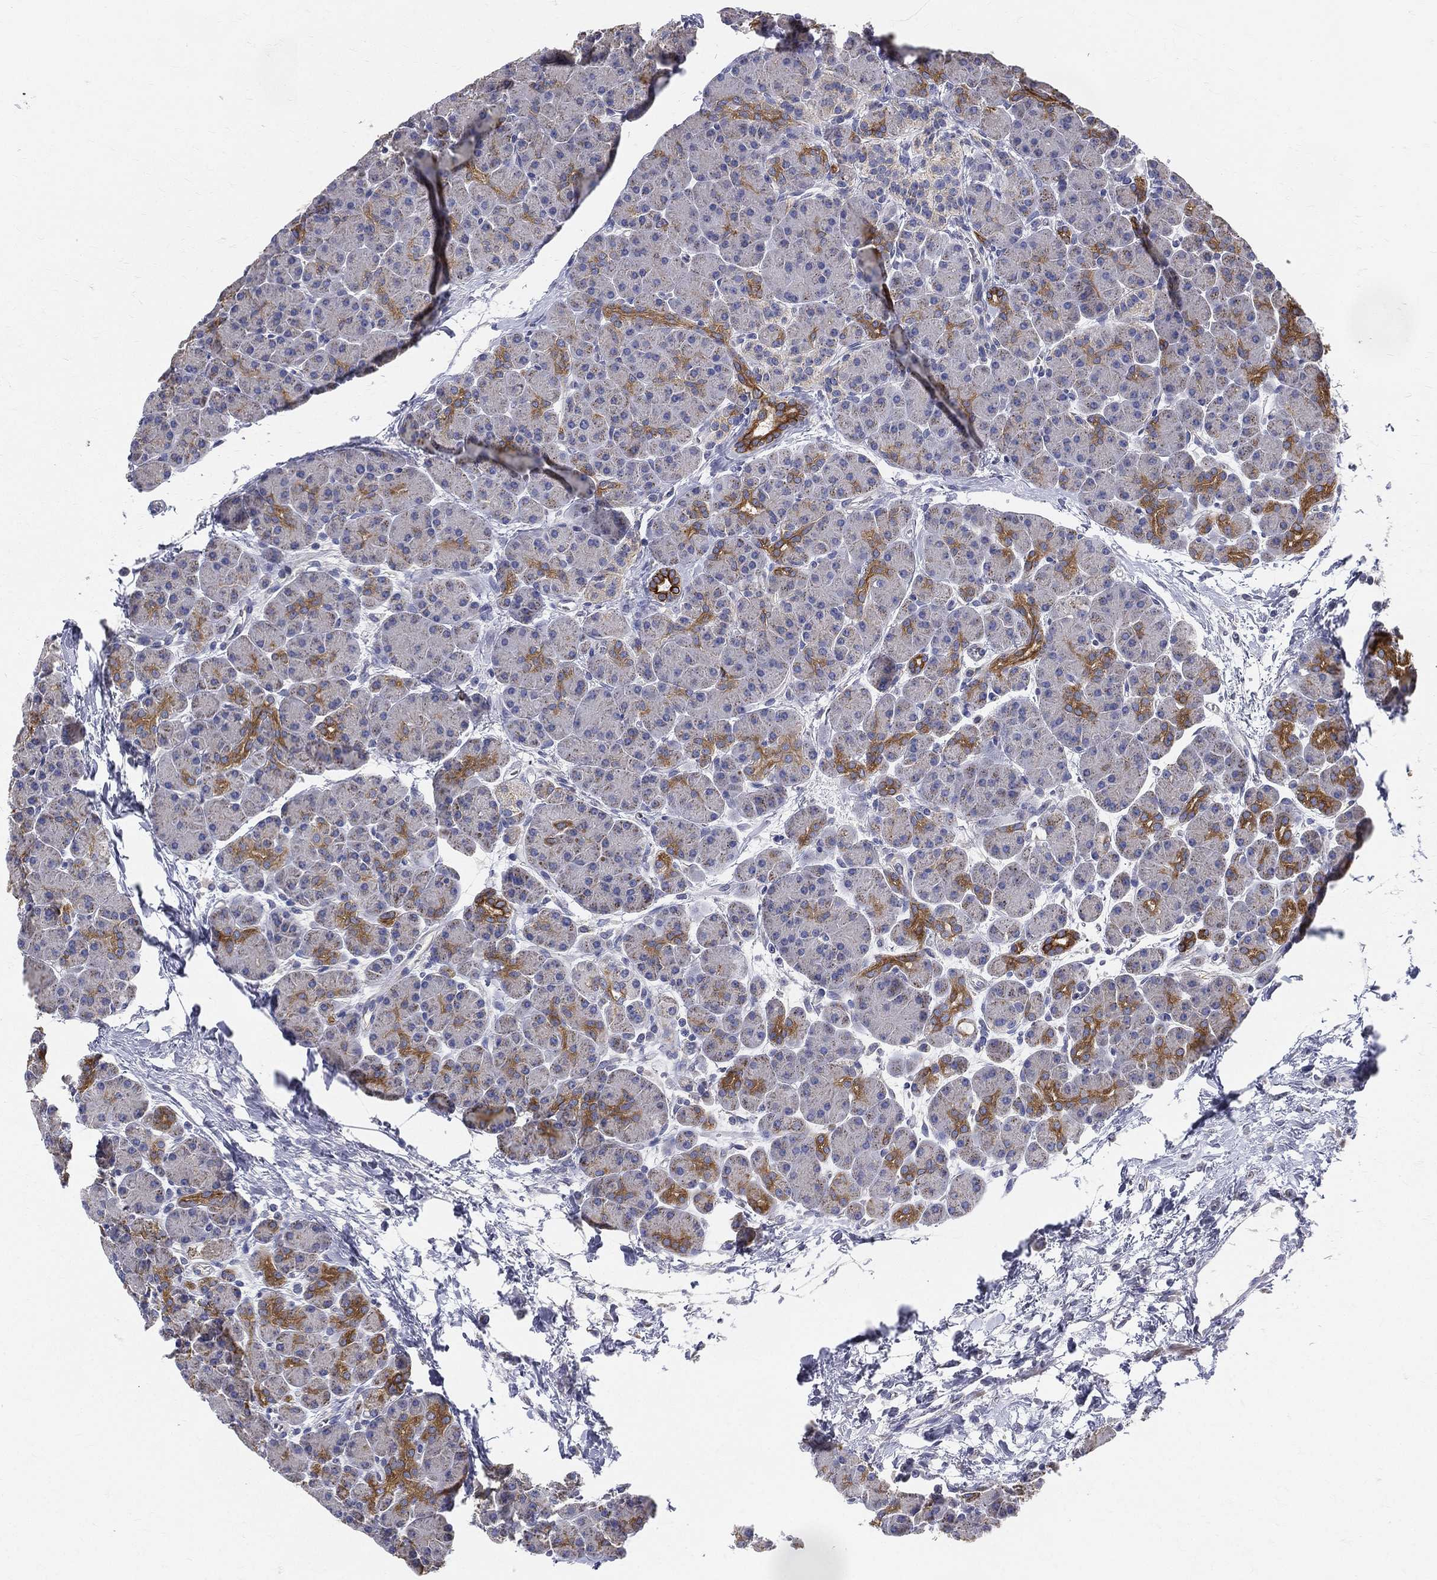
{"staining": {"intensity": "moderate", "quantity": "<25%", "location": "cytoplasmic/membranous"}, "tissue": "pancreas", "cell_type": "Exocrine glandular cells", "image_type": "normal", "snomed": [{"axis": "morphology", "description": "Normal tissue, NOS"}, {"axis": "topography", "description": "Pancreas"}], "caption": "A high-resolution photomicrograph shows immunohistochemistry staining of benign pancreas, which shows moderate cytoplasmic/membranous staining in approximately <25% of exocrine glandular cells. The protein is shown in brown color, while the nuclei are stained blue.", "gene": "PWWP3A", "patient": {"sex": "female", "age": 44}}